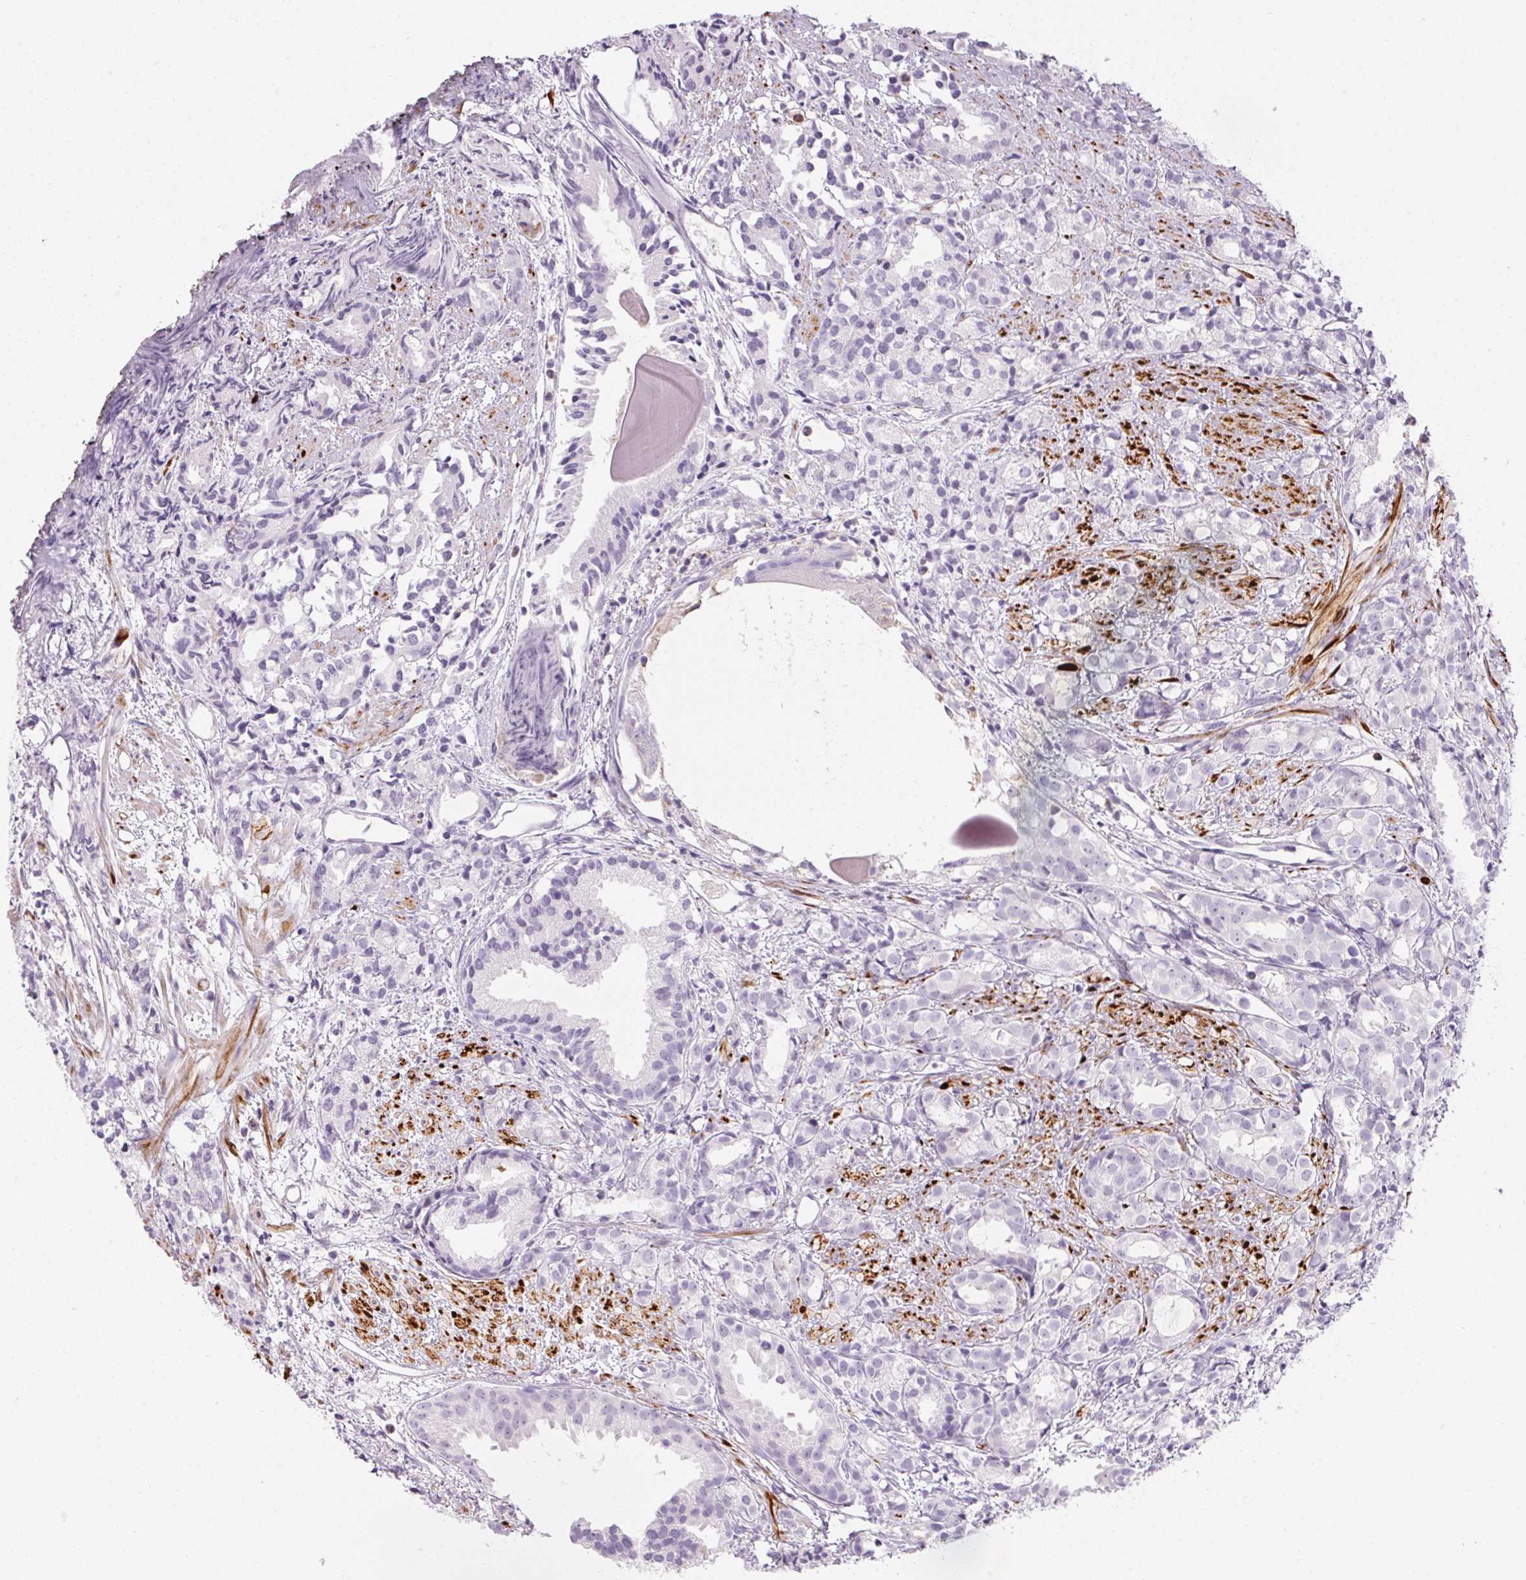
{"staining": {"intensity": "negative", "quantity": "none", "location": "none"}, "tissue": "prostate cancer", "cell_type": "Tumor cells", "image_type": "cancer", "snomed": [{"axis": "morphology", "description": "Adenocarcinoma, High grade"}, {"axis": "topography", "description": "Prostate"}], "caption": "The immunohistochemistry micrograph has no significant expression in tumor cells of high-grade adenocarcinoma (prostate) tissue.", "gene": "ECPAS", "patient": {"sex": "male", "age": 79}}